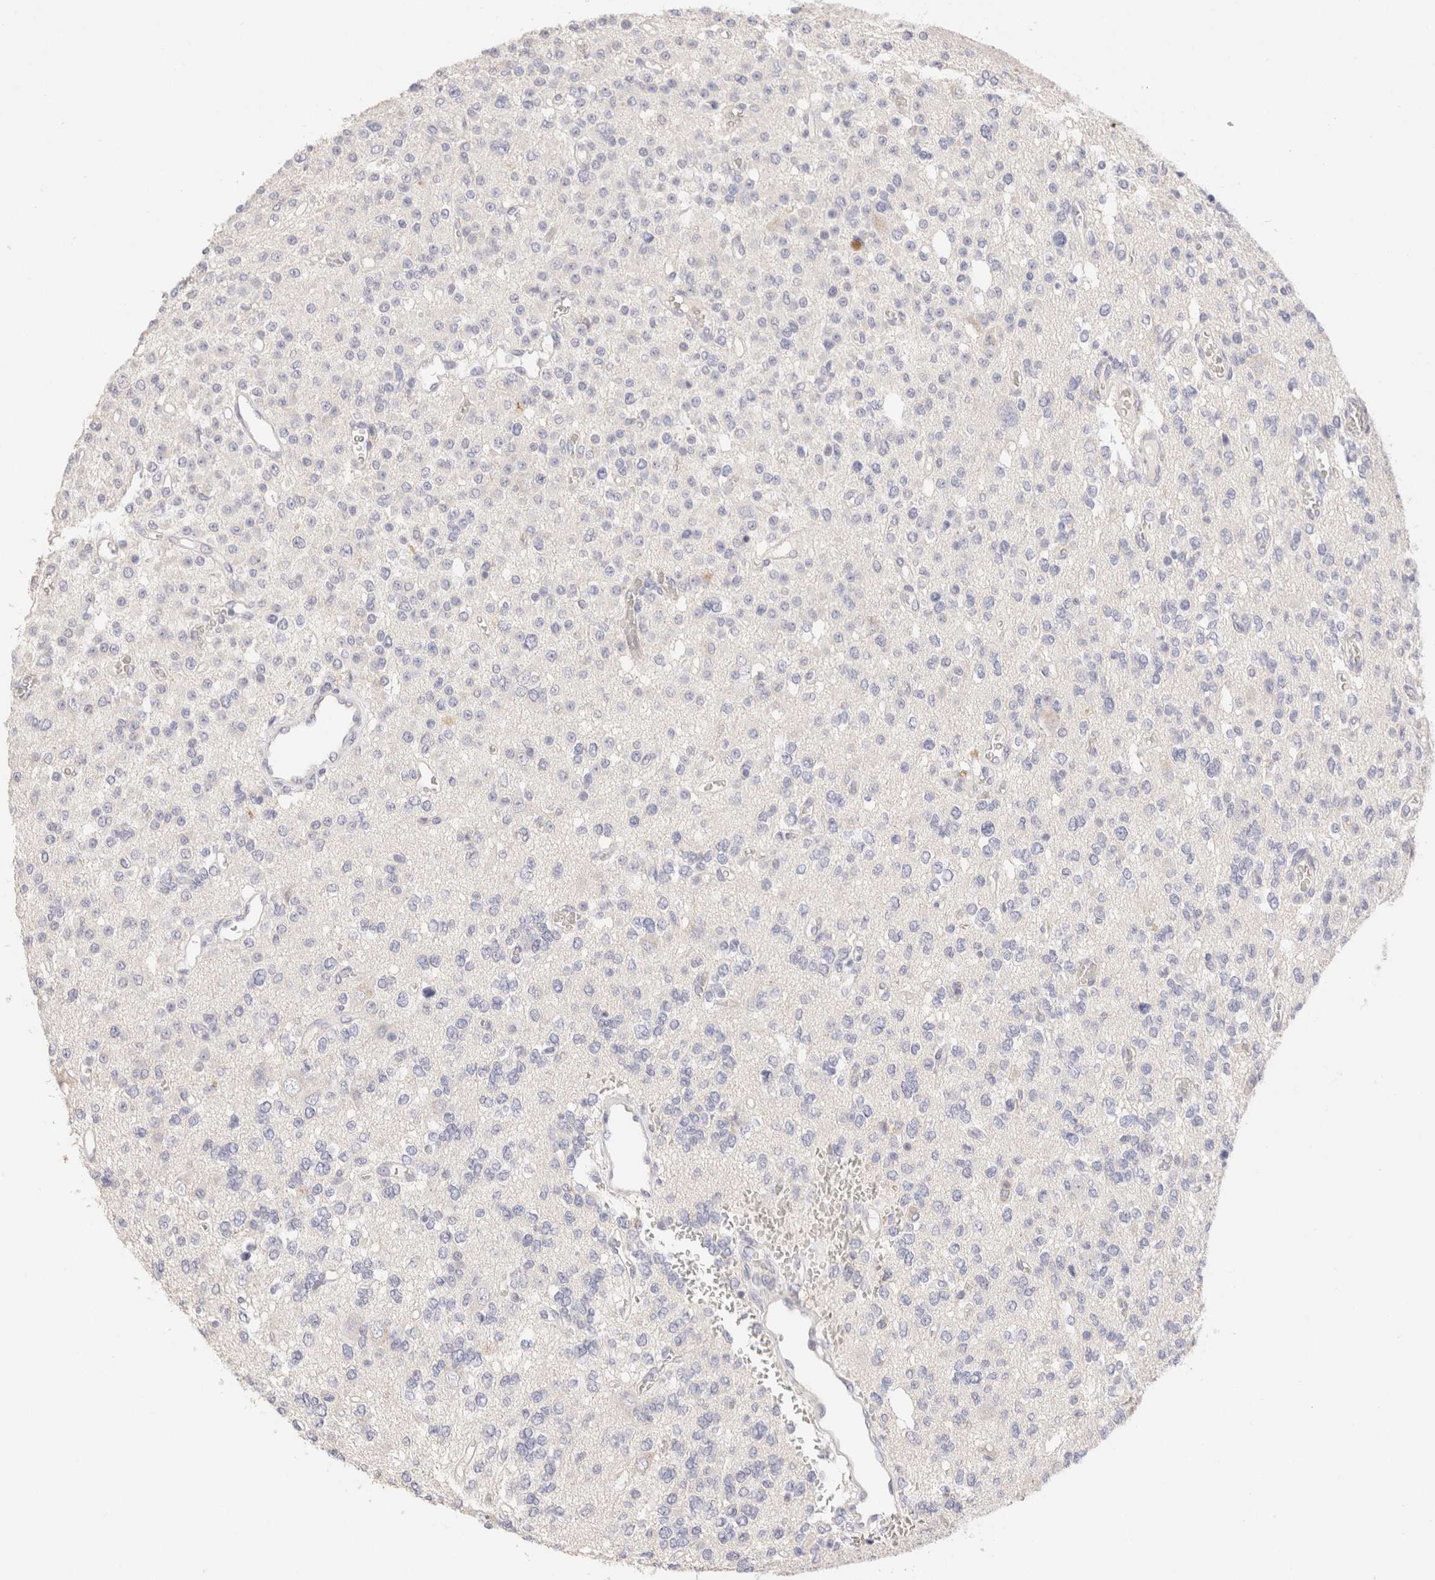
{"staining": {"intensity": "negative", "quantity": "none", "location": "none"}, "tissue": "glioma", "cell_type": "Tumor cells", "image_type": "cancer", "snomed": [{"axis": "morphology", "description": "Glioma, malignant, Low grade"}, {"axis": "topography", "description": "Brain"}], "caption": "This is an immunohistochemistry (IHC) image of malignant low-grade glioma. There is no staining in tumor cells.", "gene": "SCGB2A2", "patient": {"sex": "male", "age": 38}}